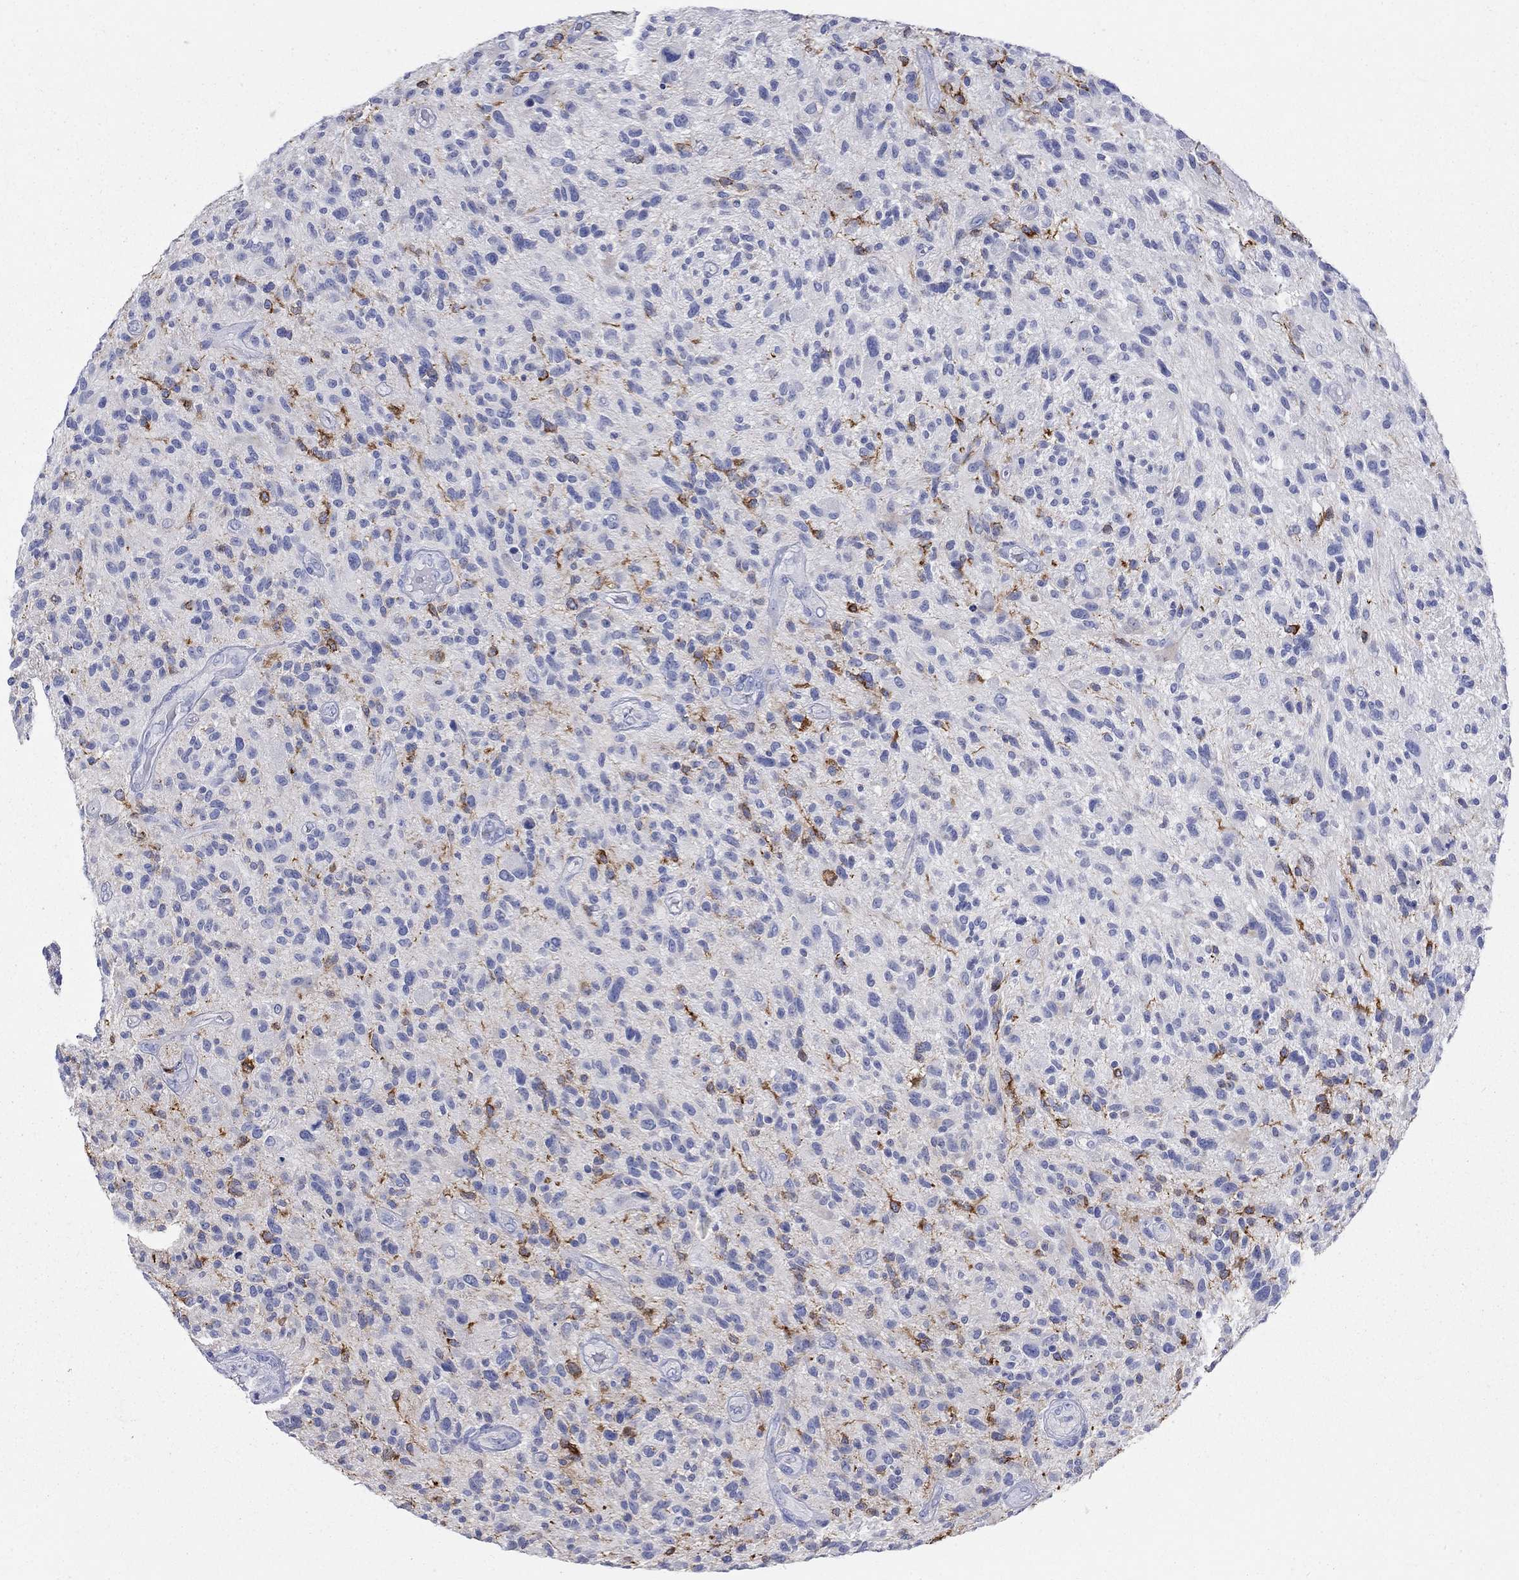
{"staining": {"intensity": "strong", "quantity": "<25%", "location": "cytoplasmic/membranous"}, "tissue": "glioma", "cell_type": "Tumor cells", "image_type": "cancer", "snomed": [{"axis": "morphology", "description": "Glioma, malignant, High grade"}, {"axis": "topography", "description": "Brain"}], "caption": "Glioma stained with a protein marker demonstrates strong staining in tumor cells.", "gene": "SPATA9", "patient": {"sex": "male", "age": 47}}